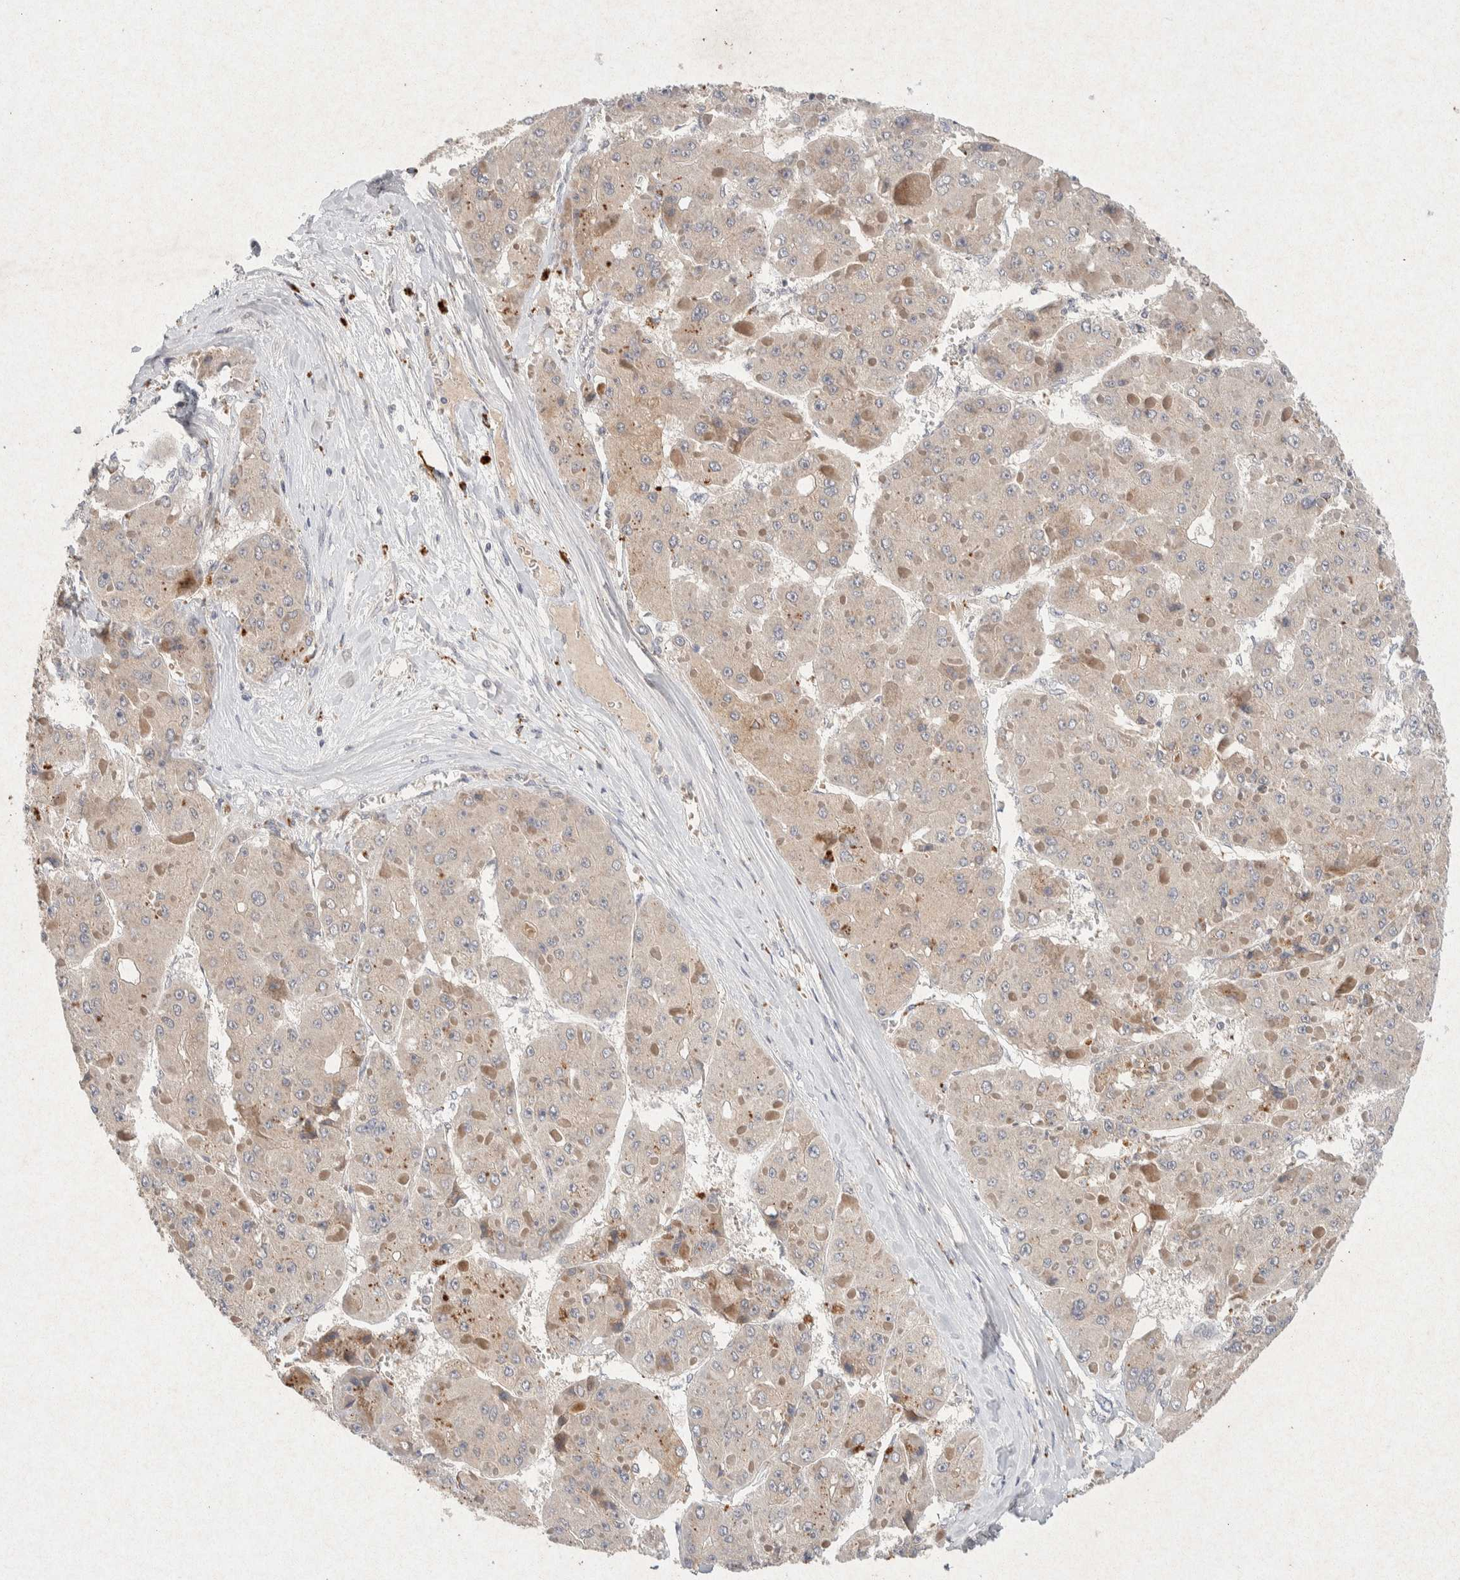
{"staining": {"intensity": "weak", "quantity": ">75%", "location": "cytoplasmic/membranous"}, "tissue": "liver cancer", "cell_type": "Tumor cells", "image_type": "cancer", "snomed": [{"axis": "morphology", "description": "Carcinoma, Hepatocellular, NOS"}, {"axis": "topography", "description": "Liver"}], "caption": "Protein staining exhibits weak cytoplasmic/membranous expression in approximately >75% of tumor cells in liver cancer (hepatocellular carcinoma). (brown staining indicates protein expression, while blue staining denotes nuclei).", "gene": "GNAI1", "patient": {"sex": "female", "age": 73}}